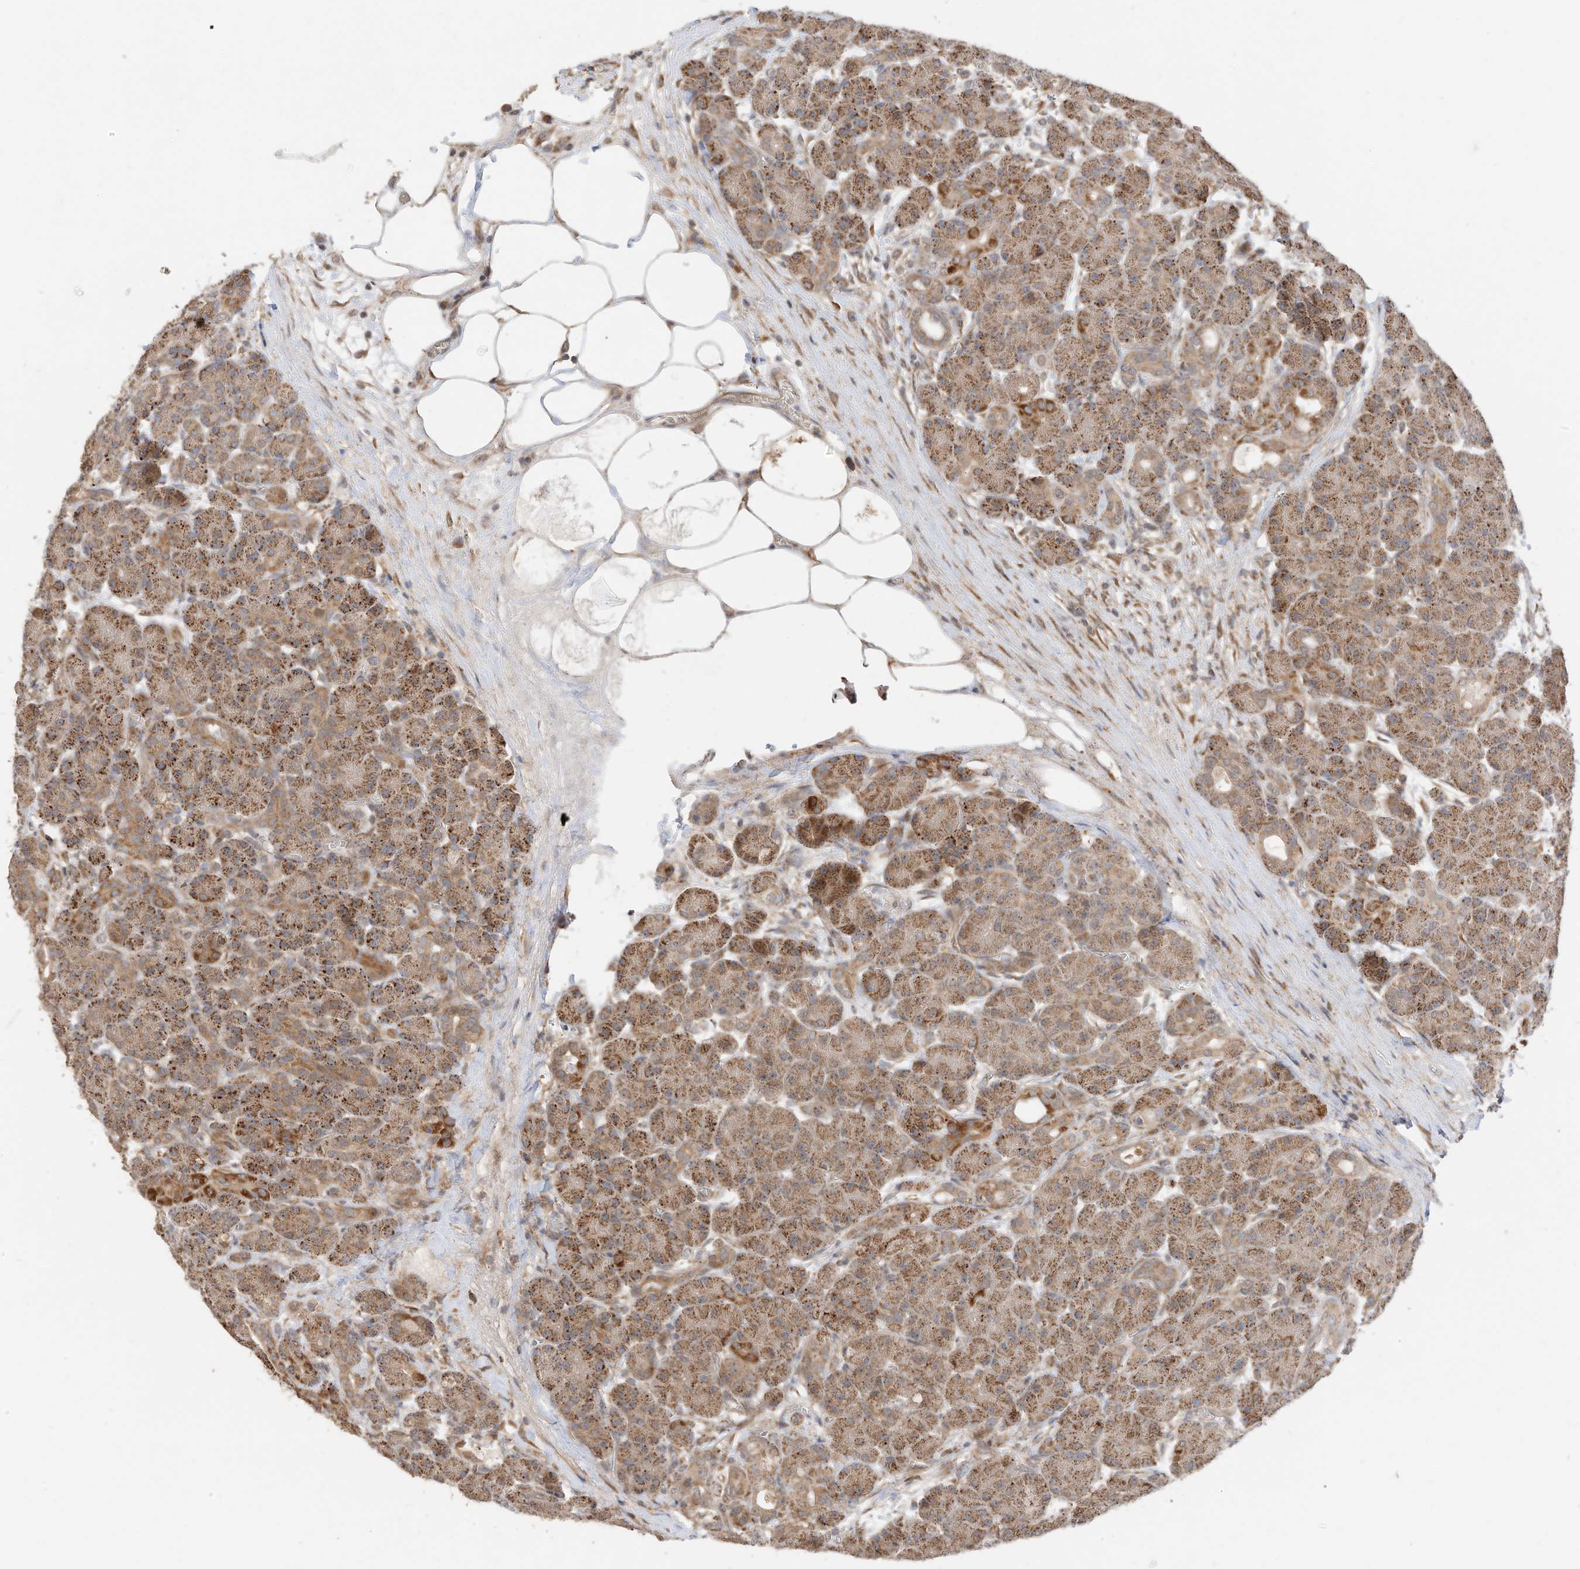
{"staining": {"intensity": "strong", "quantity": ">75%", "location": "cytoplasmic/membranous"}, "tissue": "pancreas", "cell_type": "Exocrine glandular cells", "image_type": "normal", "snomed": [{"axis": "morphology", "description": "Normal tissue, NOS"}, {"axis": "topography", "description": "Pancreas"}], "caption": "IHC (DAB (3,3'-diaminobenzidine)) staining of benign pancreas reveals strong cytoplasmic/membranous protein staining in about >75% of exocrine glandular cells. (DAB = brown stain, brightfield microscopy at high magnification).", "gene": "CAGE1", "patient": {"sex": "male", "age": 63}}